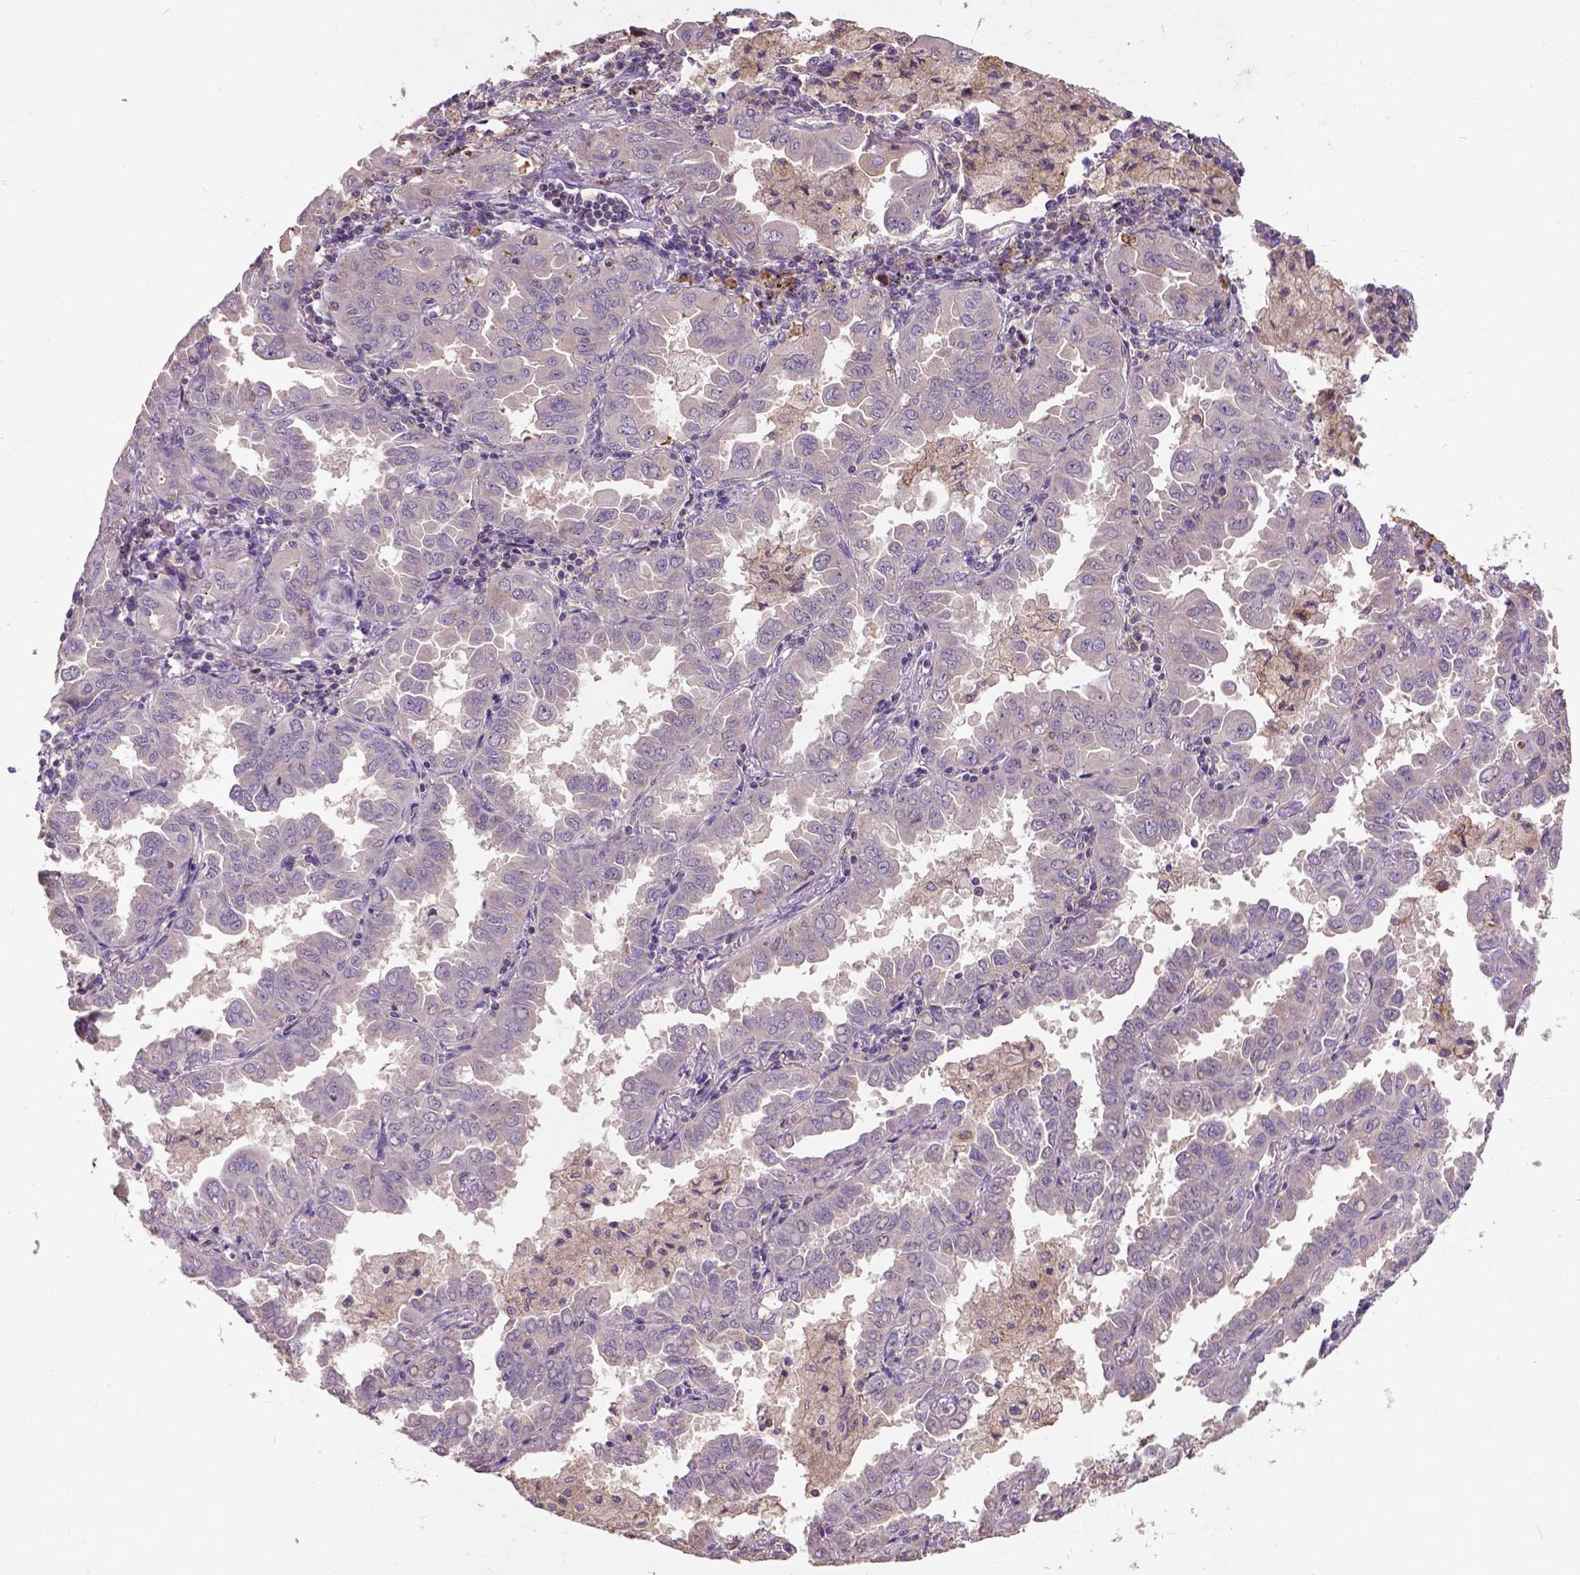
{"staining": {"intensity": "negative", "quantity": "none", "location": "none"}, "tissue": "lung cancer", "cell_type": "Tumor cells", "image_type": "cancer", "snomed": [{"axis": "morphology", "description": "Adenocarcinoma, NOS"}, {"axis": "topography", "description": "Lung"}], "caption": "Tumor cells show no significant positivity in adenocarcinoma (lung).", "gene": "KBTBD8", "patient": {"sex": "male", "age": 64}}